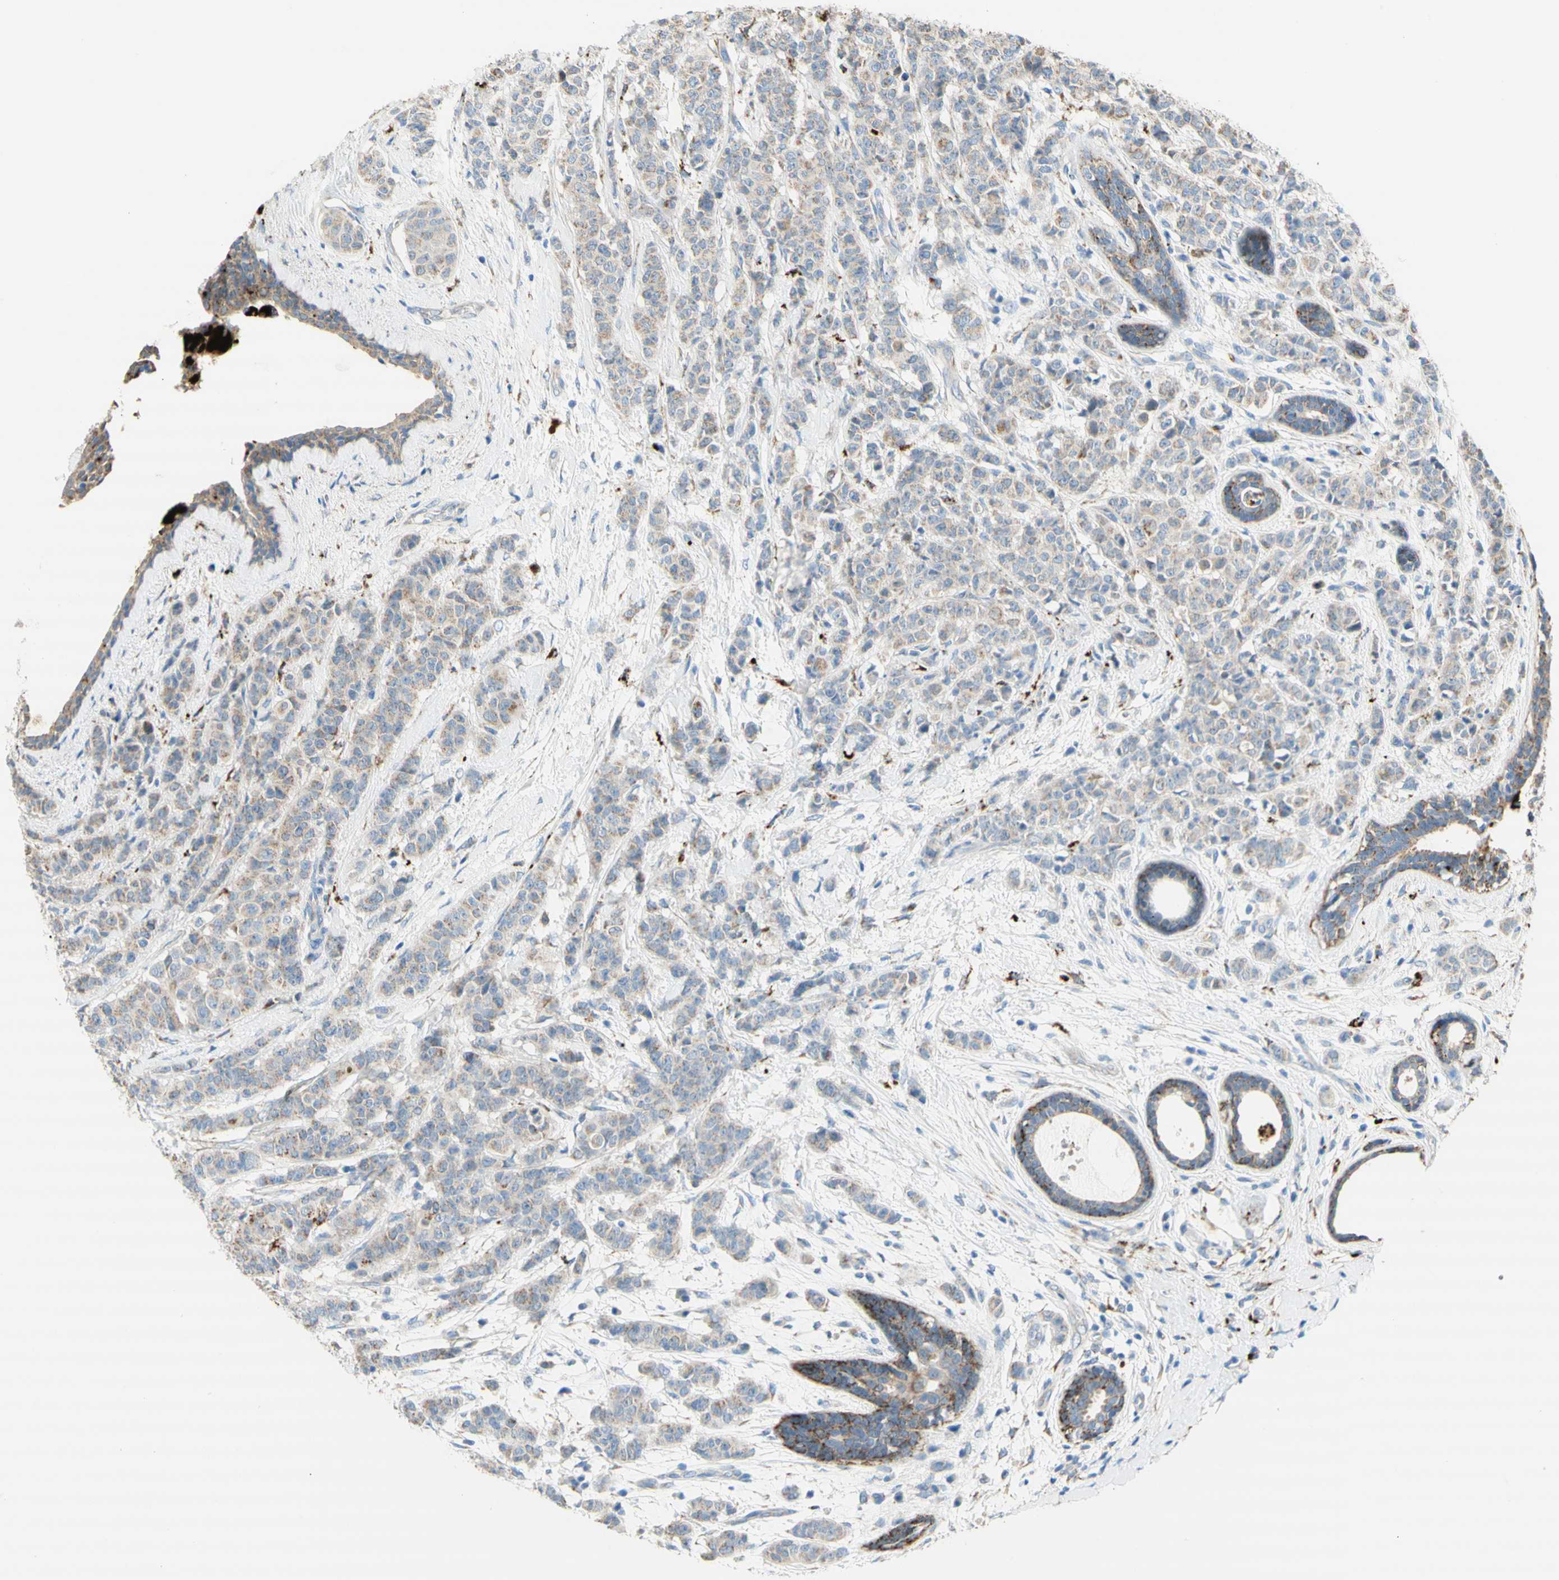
{"staining": {"intensity": "weak", "quantity": ">75%", "location": "cytoplasmic/membranous"}, "tissue": "breast cancer", "cell_type": "Tumor cells", "image_type": "cancer", "snomed": [{"axis": "morphology", "description": "Normal tissue, NOS"}, {"axis": "morphology", "description": "Duct carcinoma"}, {"axis": "topography", "description": "Breast"}], "caption": "Approximately >75% of tumor cells in human breast cancer (infiltrating ductal carcinoma) show weak cytoplasmic/membranous protein expression as visualized by brown immunohistochemical staining.", "gene": "URB2", "patient": {"sex": "female", "age": 40}}